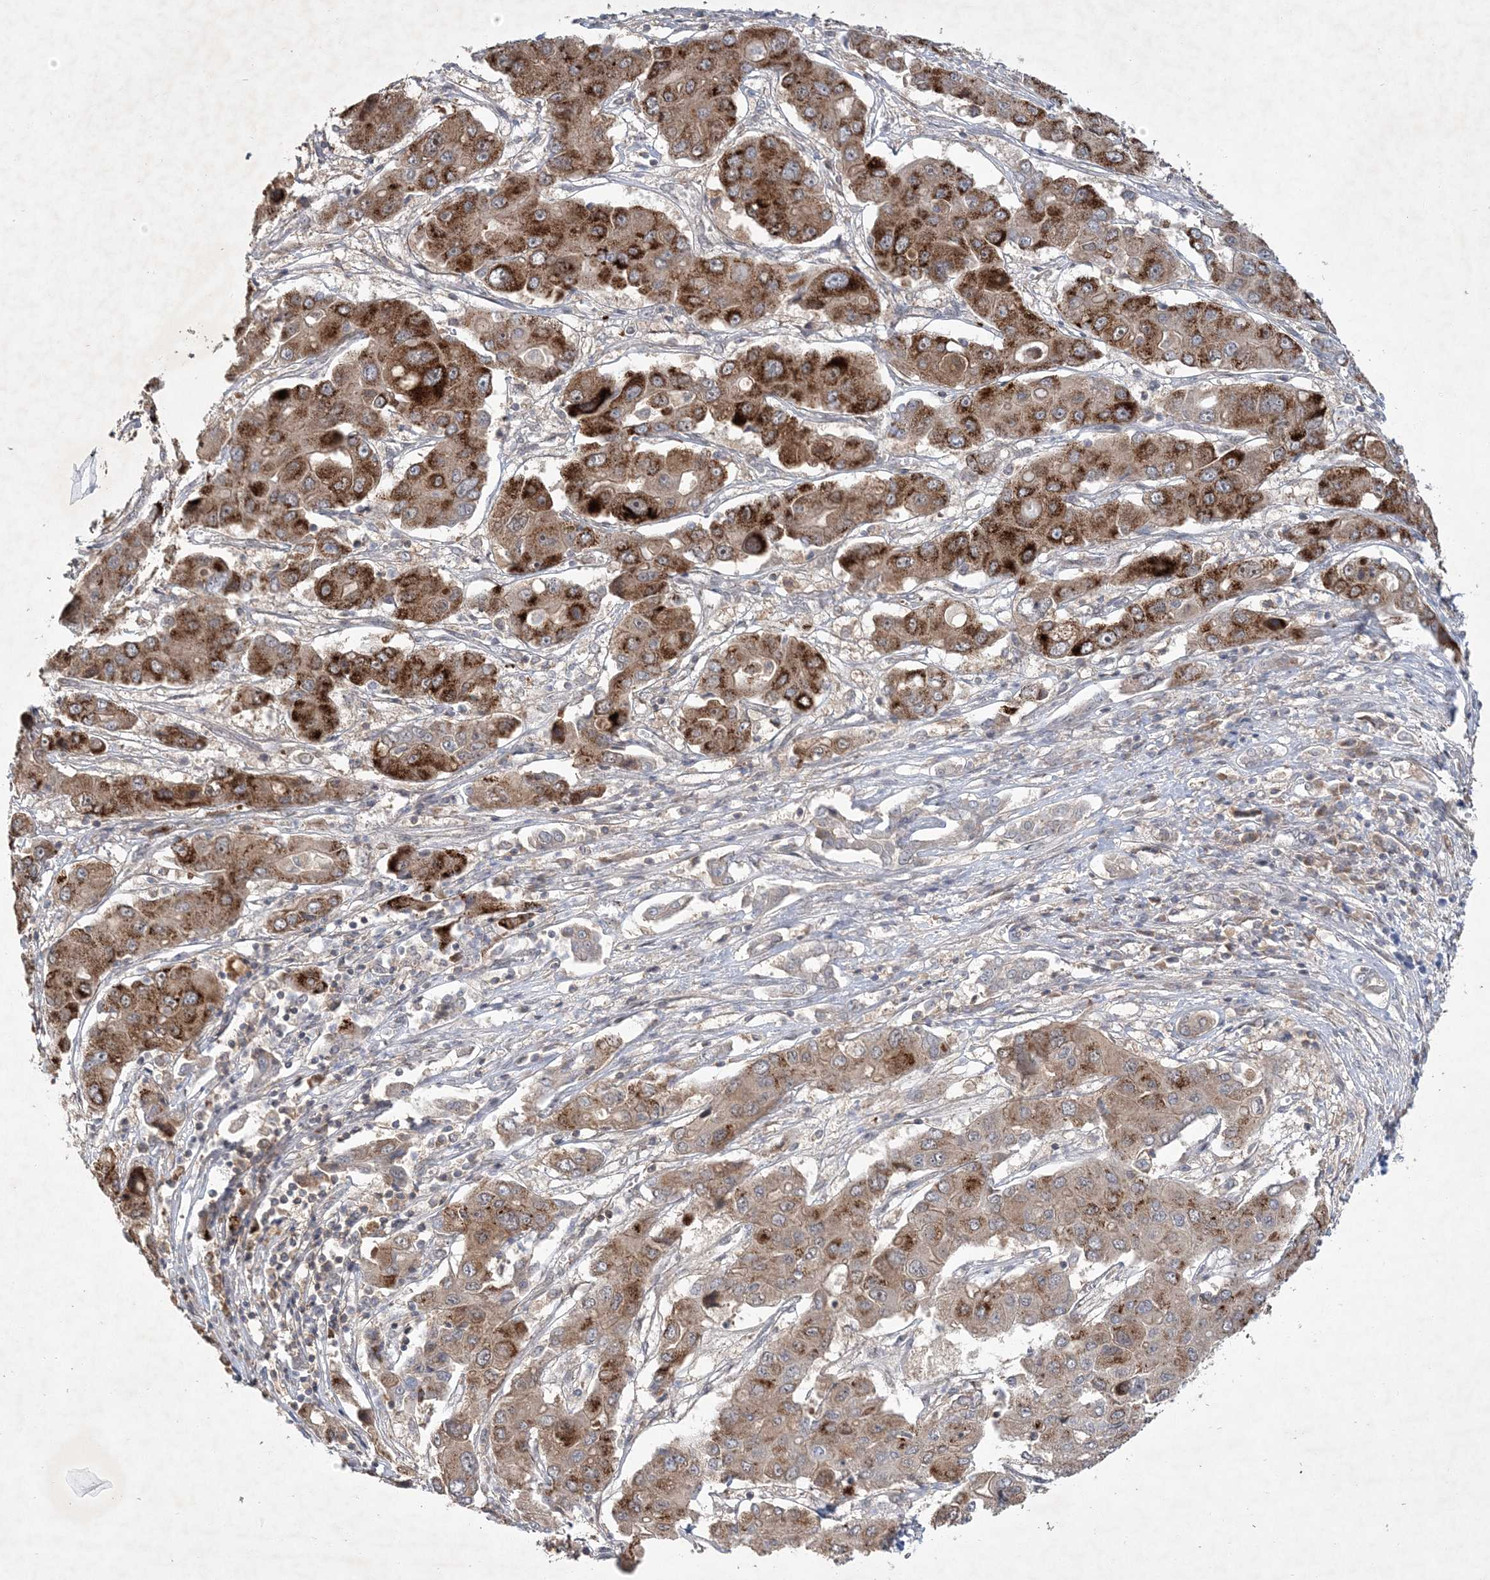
{"staining": {"intensity": "strong", "quantity": ">75%", "location": "cytoplasmic/membranous"}, "tissue": "liver cancer", "cell_type": "Tumor cells", "image_type": "cancer", "snomed": [{"axis": "morphology", "description": "Cholangiocarcinoma"}, {"axis": "topography", "description": "Liver"}], "caption": "Tumor cells display high levels of strong cytoplasmic/membranous positivity in approximately >75% of cells in human liver cancer. Using DAB (3,3'-diaminobenzidine) (brown) and hematoxylin (blue) stains, captured at high magnification using brightfield microscopy.", "gene": "RNF25", "patient": {"sex": "male", "age": 67}}